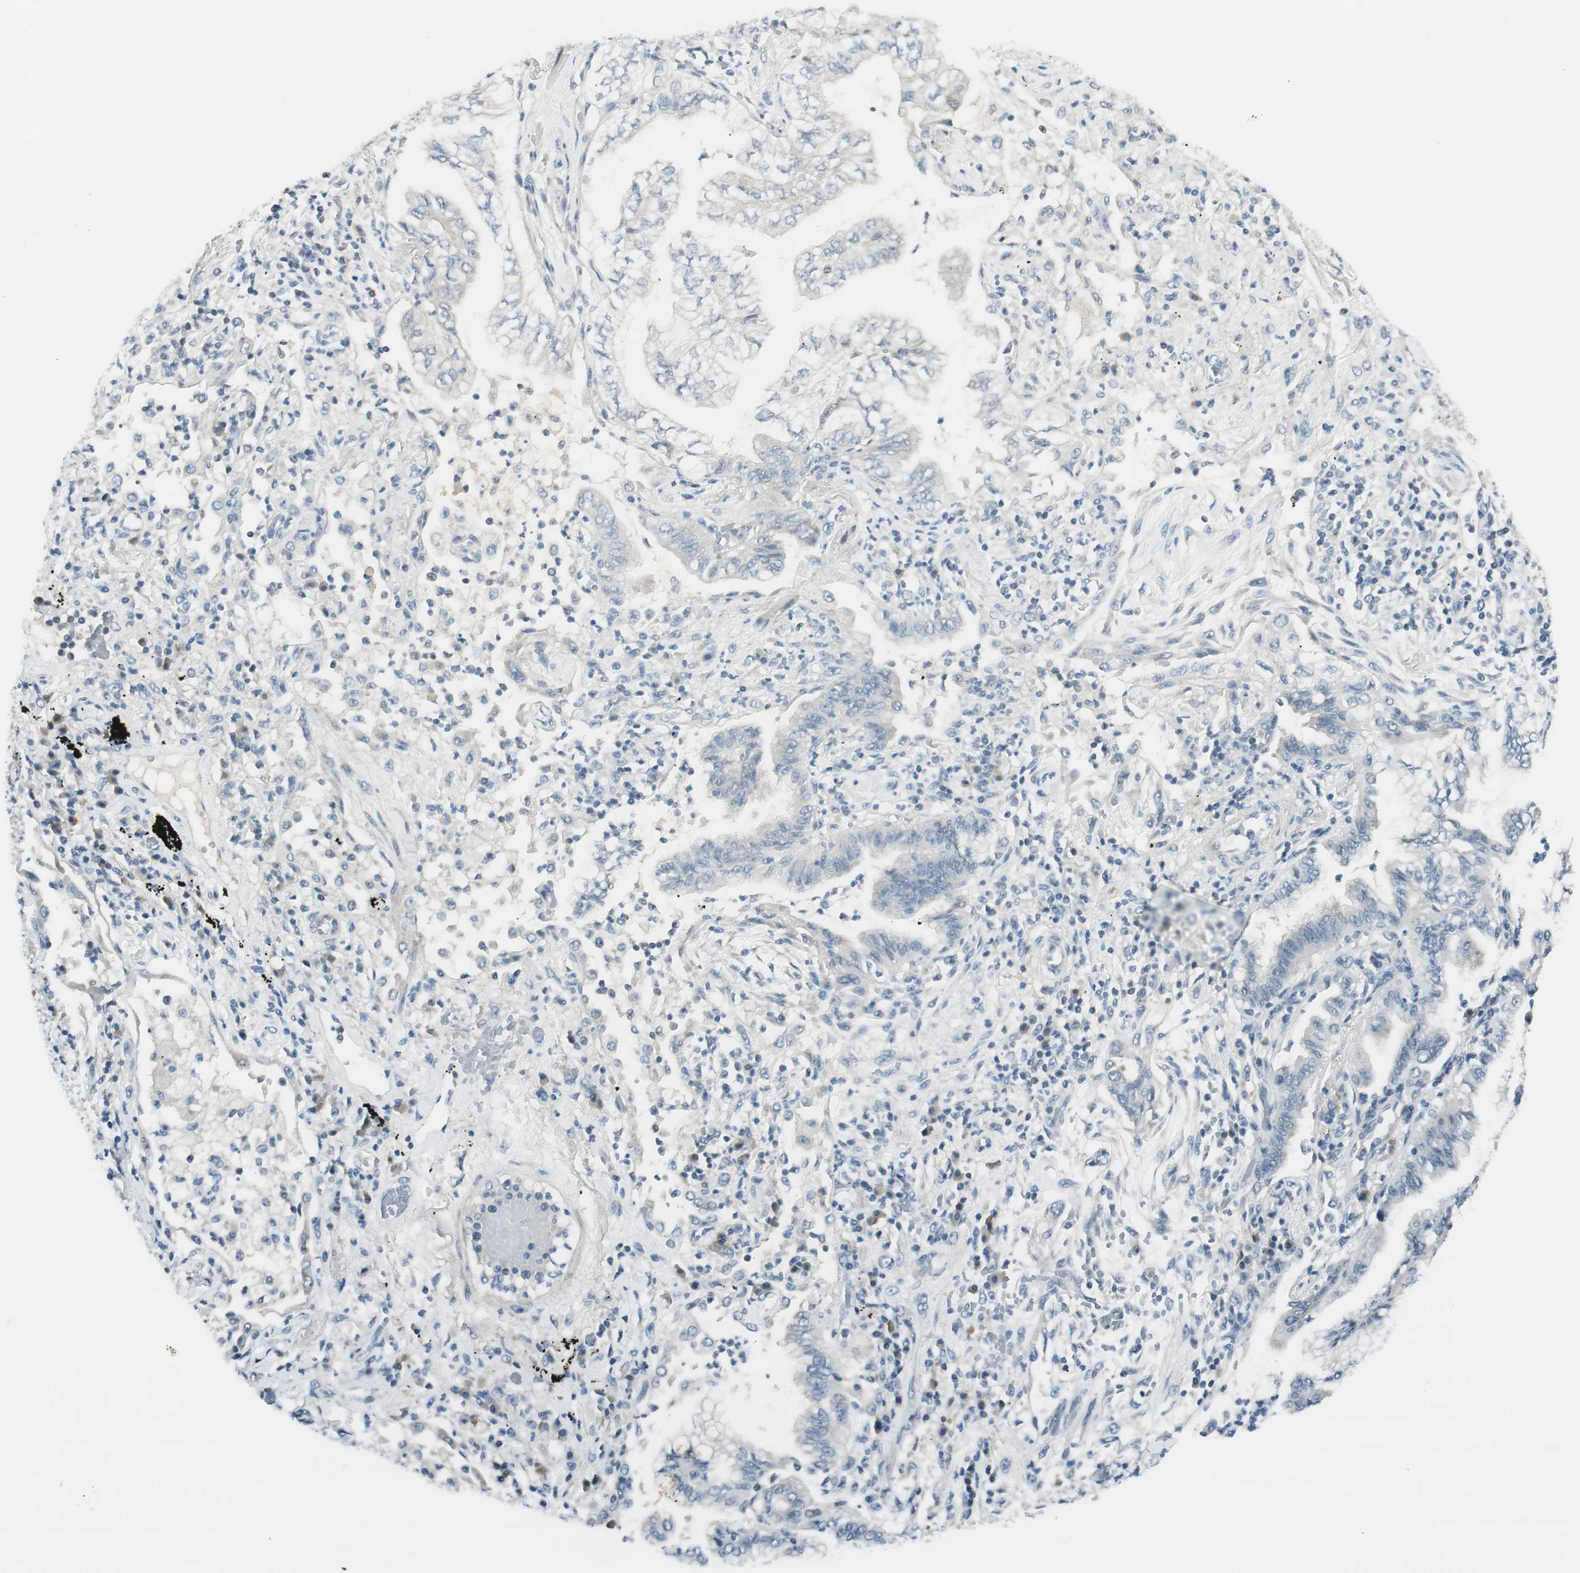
{"staining": {"intensity": "negative", "quantity": "none", "location": "none"}, "tissue": "lung cancer", "cell_type": "Tumor cells", "image_type": "cancer", "snomed": [{"axis": "morphology", "description": "Normal tissue, NOS"}, {"axis": "morphology", "description": "Adenocarcinoma, NOS"}, {"axis": "topography", "description": "Bronchus"}, {"axis": "topography", "description": "Lung"}], "caption": "A high-resolution photomicrograph shows immunohistochemistry staining of adenocarcinoma (lung), which demonstrates no significant staining in tumor cells.", "gene": "TACR3", "patient": {"sex": "female", "age": 70}}